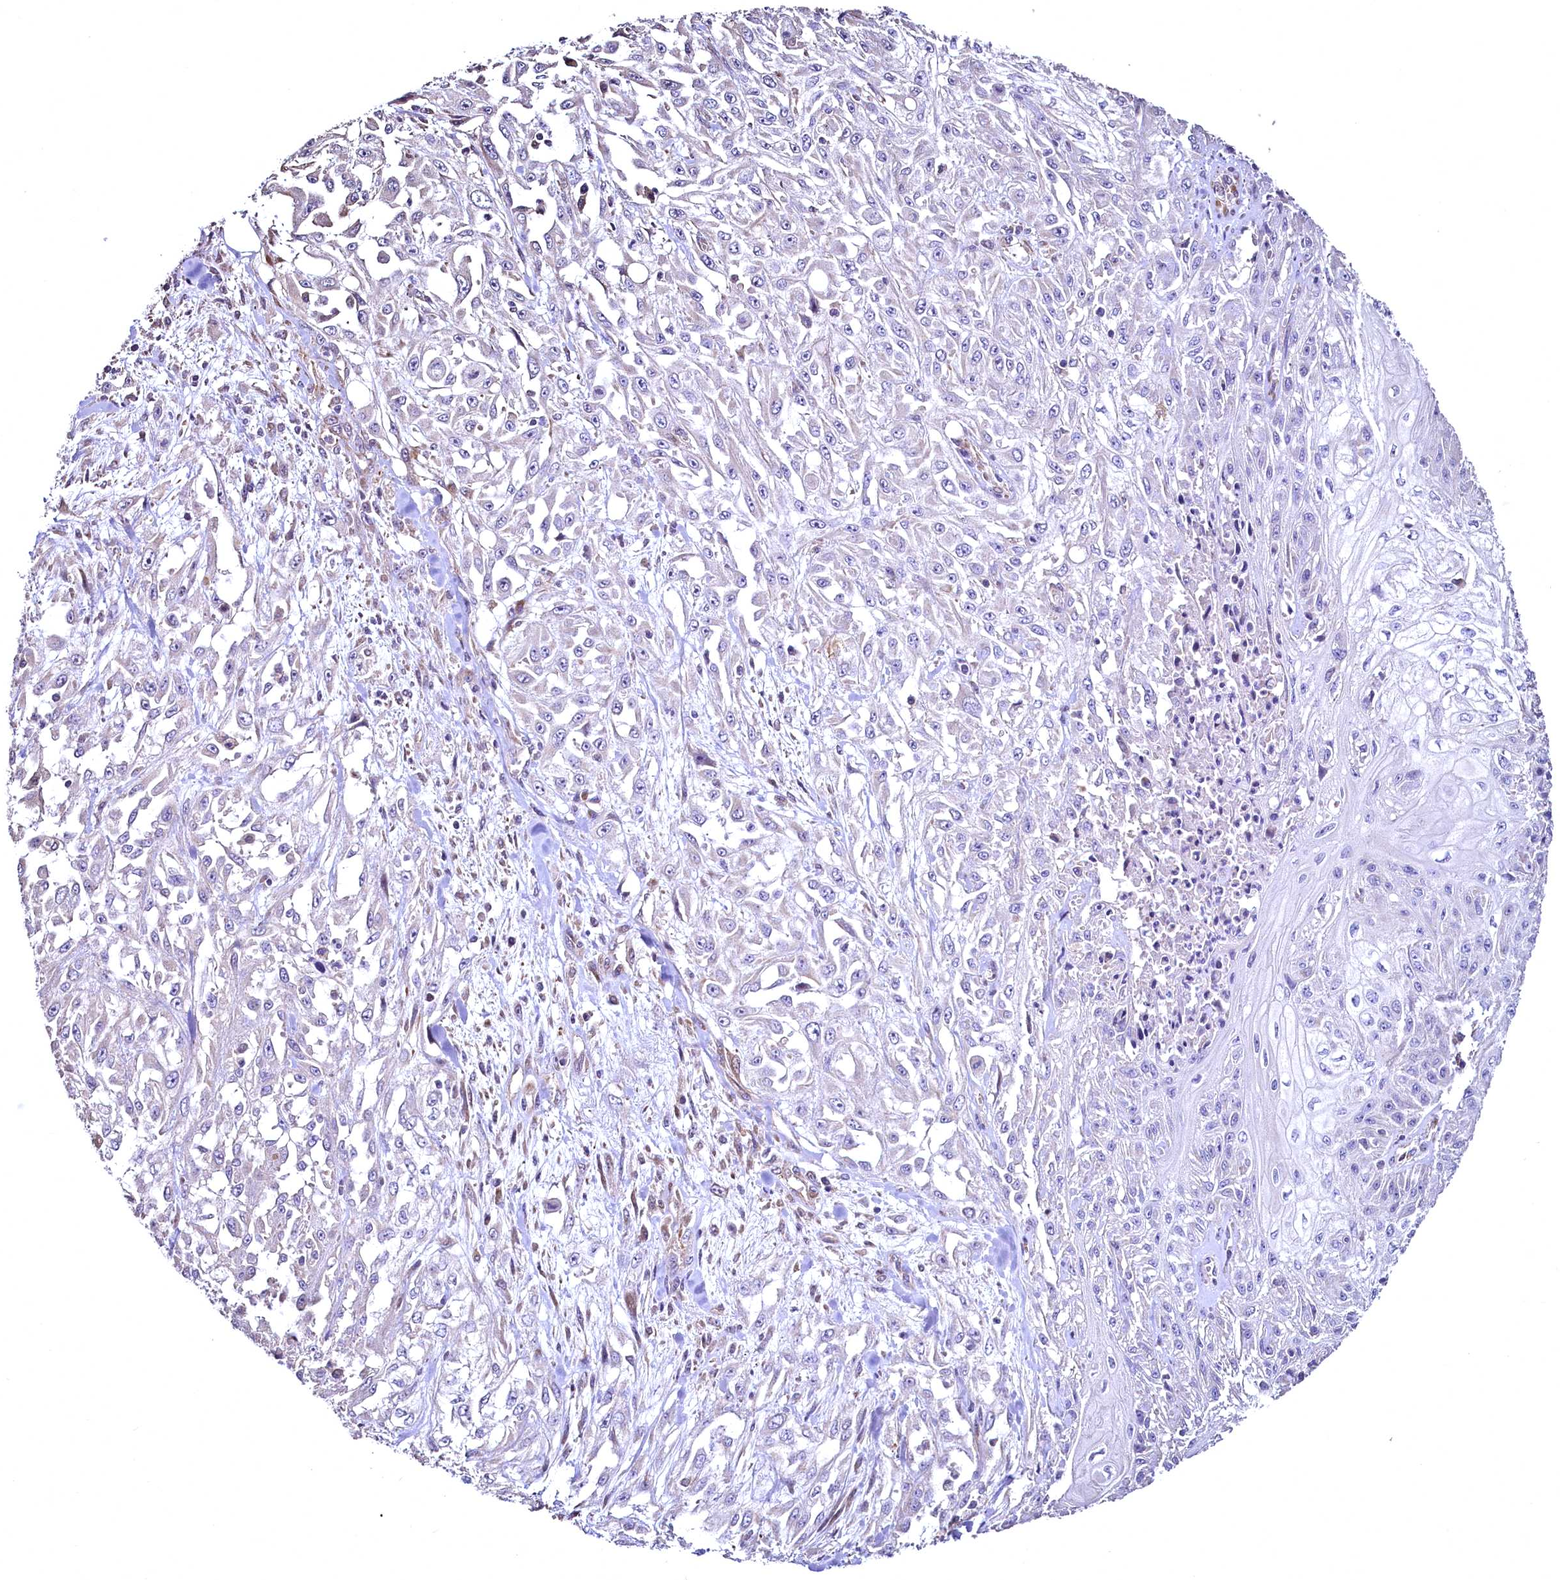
{"staining": {"intensity": "negative", "quantity": "none", "location": "none"}, "tissue": "skin cancer", "cell_type": "Tumor cells", "image_type": "cancer", "snomed": [{"axis": "morphology", "description": "Squamous cell carcinoma, NOS"}, {"axis": "morphology", "description": "Squamous cell carcinoma, metastatic, NOS"}, {"axis": "topography", "description": "Skin"}, {"axis": "topography", "description": "Lymph node"}], "caption": "High magnification brightfield microscopy of skin cancer stained with DAB (brown) and counterstained with hematoxylin (blue): tumor cells show no significant positivity. (DAB immunohistochemistry (IHC), high magnification).", "gene": "TBCEL", "patient": {"sex": "male", "age": 75}}